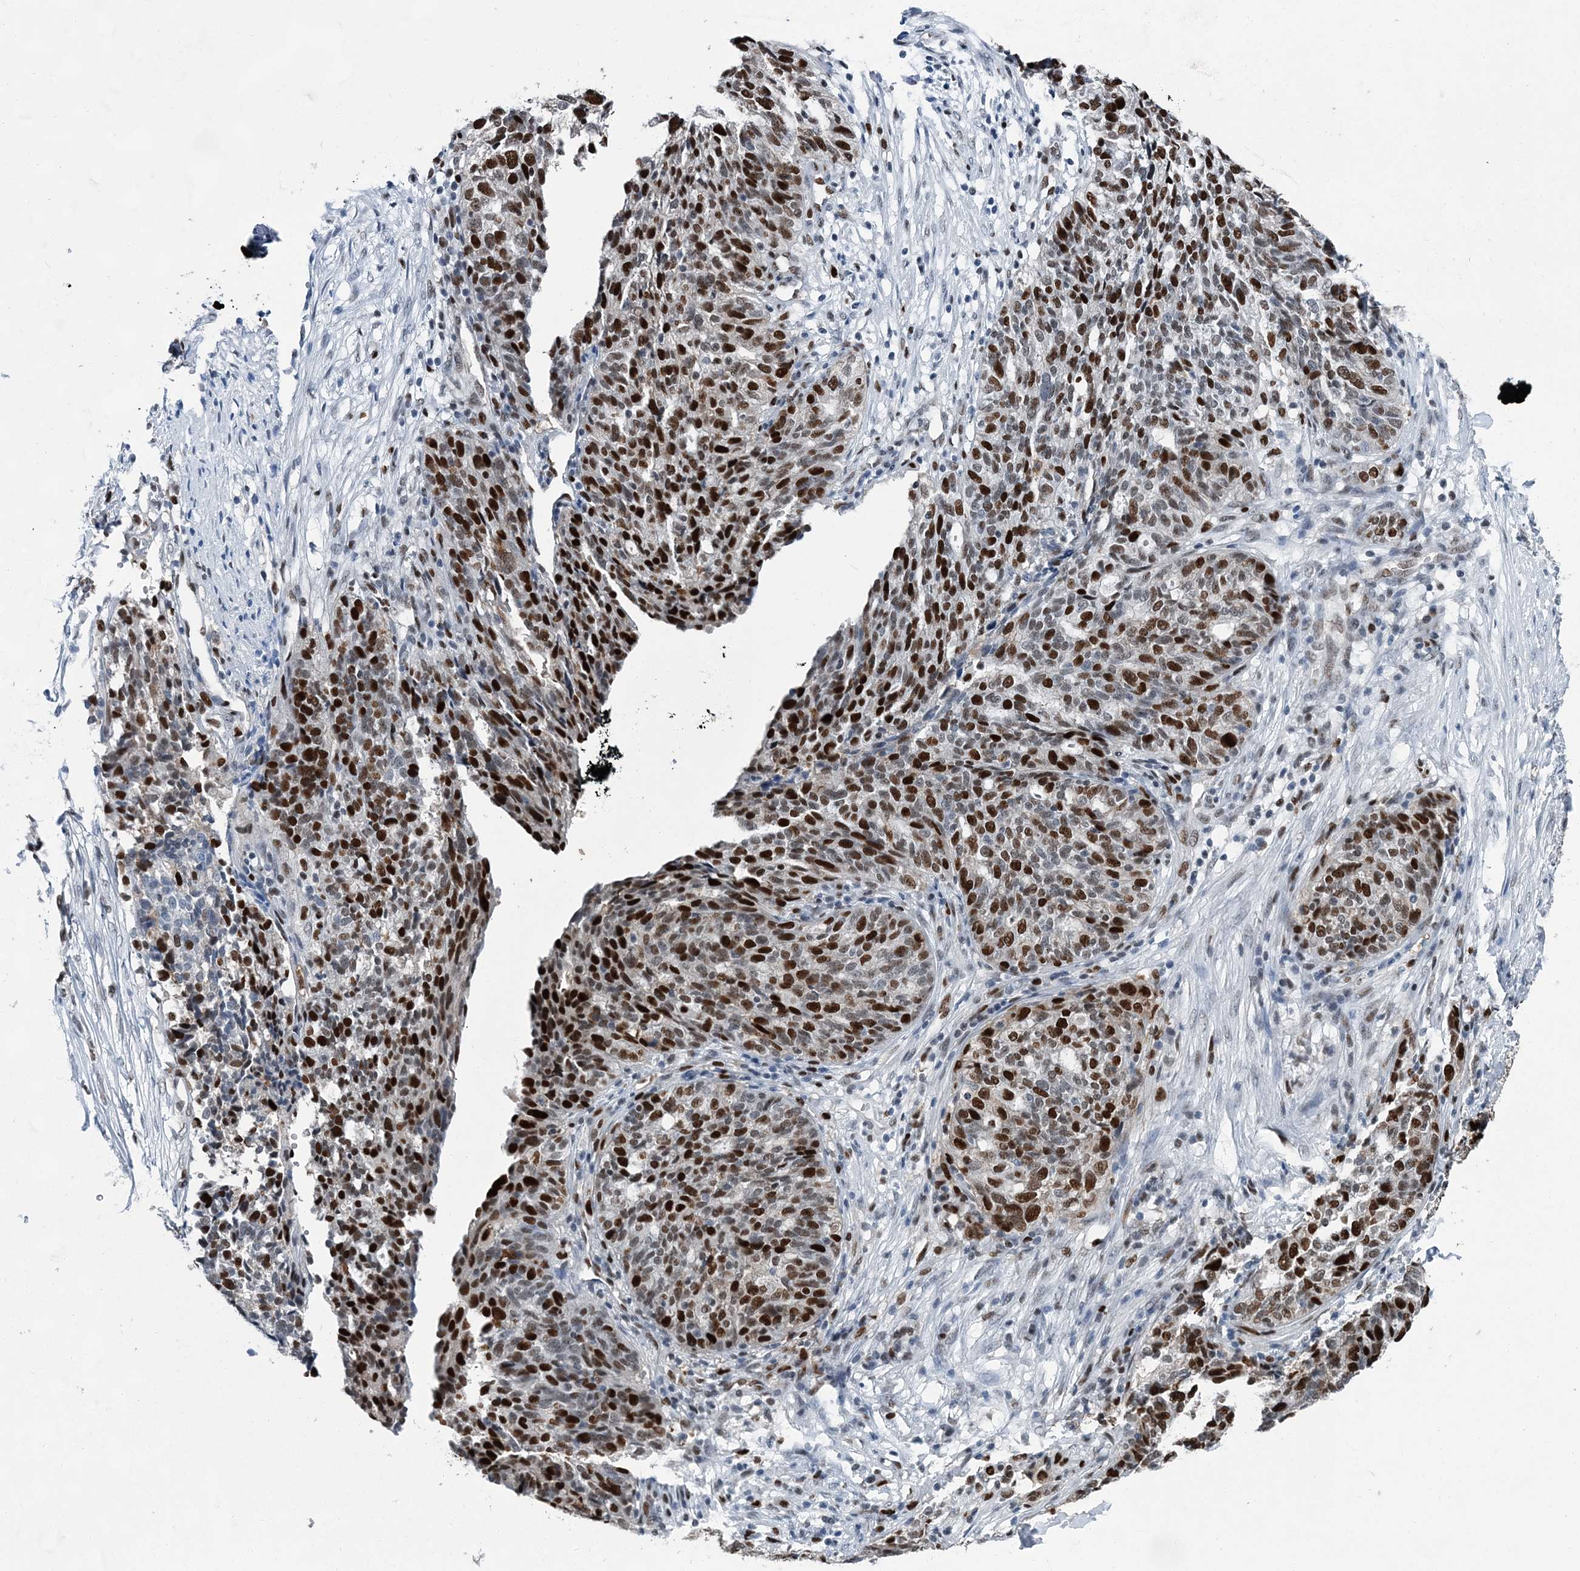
{"staining": {"intensity": "strong", "quantity": "25%-75%", "location": "nuclear"}, "tissue": "ovarian cancer", "cell_type": "Tumor cells", "image_type": "cancer", "snomed": [{"axis": "morphology", "description": "Cystadenocarcinoma, serous, NOS"}, {"axis": "topography", "description": "Ovary"}], "caption": "DAB (3,3'-diaminobenzidine) immunohistochemical staining of human ovarian cancer shows strong nuclear protein expression in about 25%-75% of tumor cells.", "gene": "HAT1", "patient": {"sex": "female", "age": 59}}